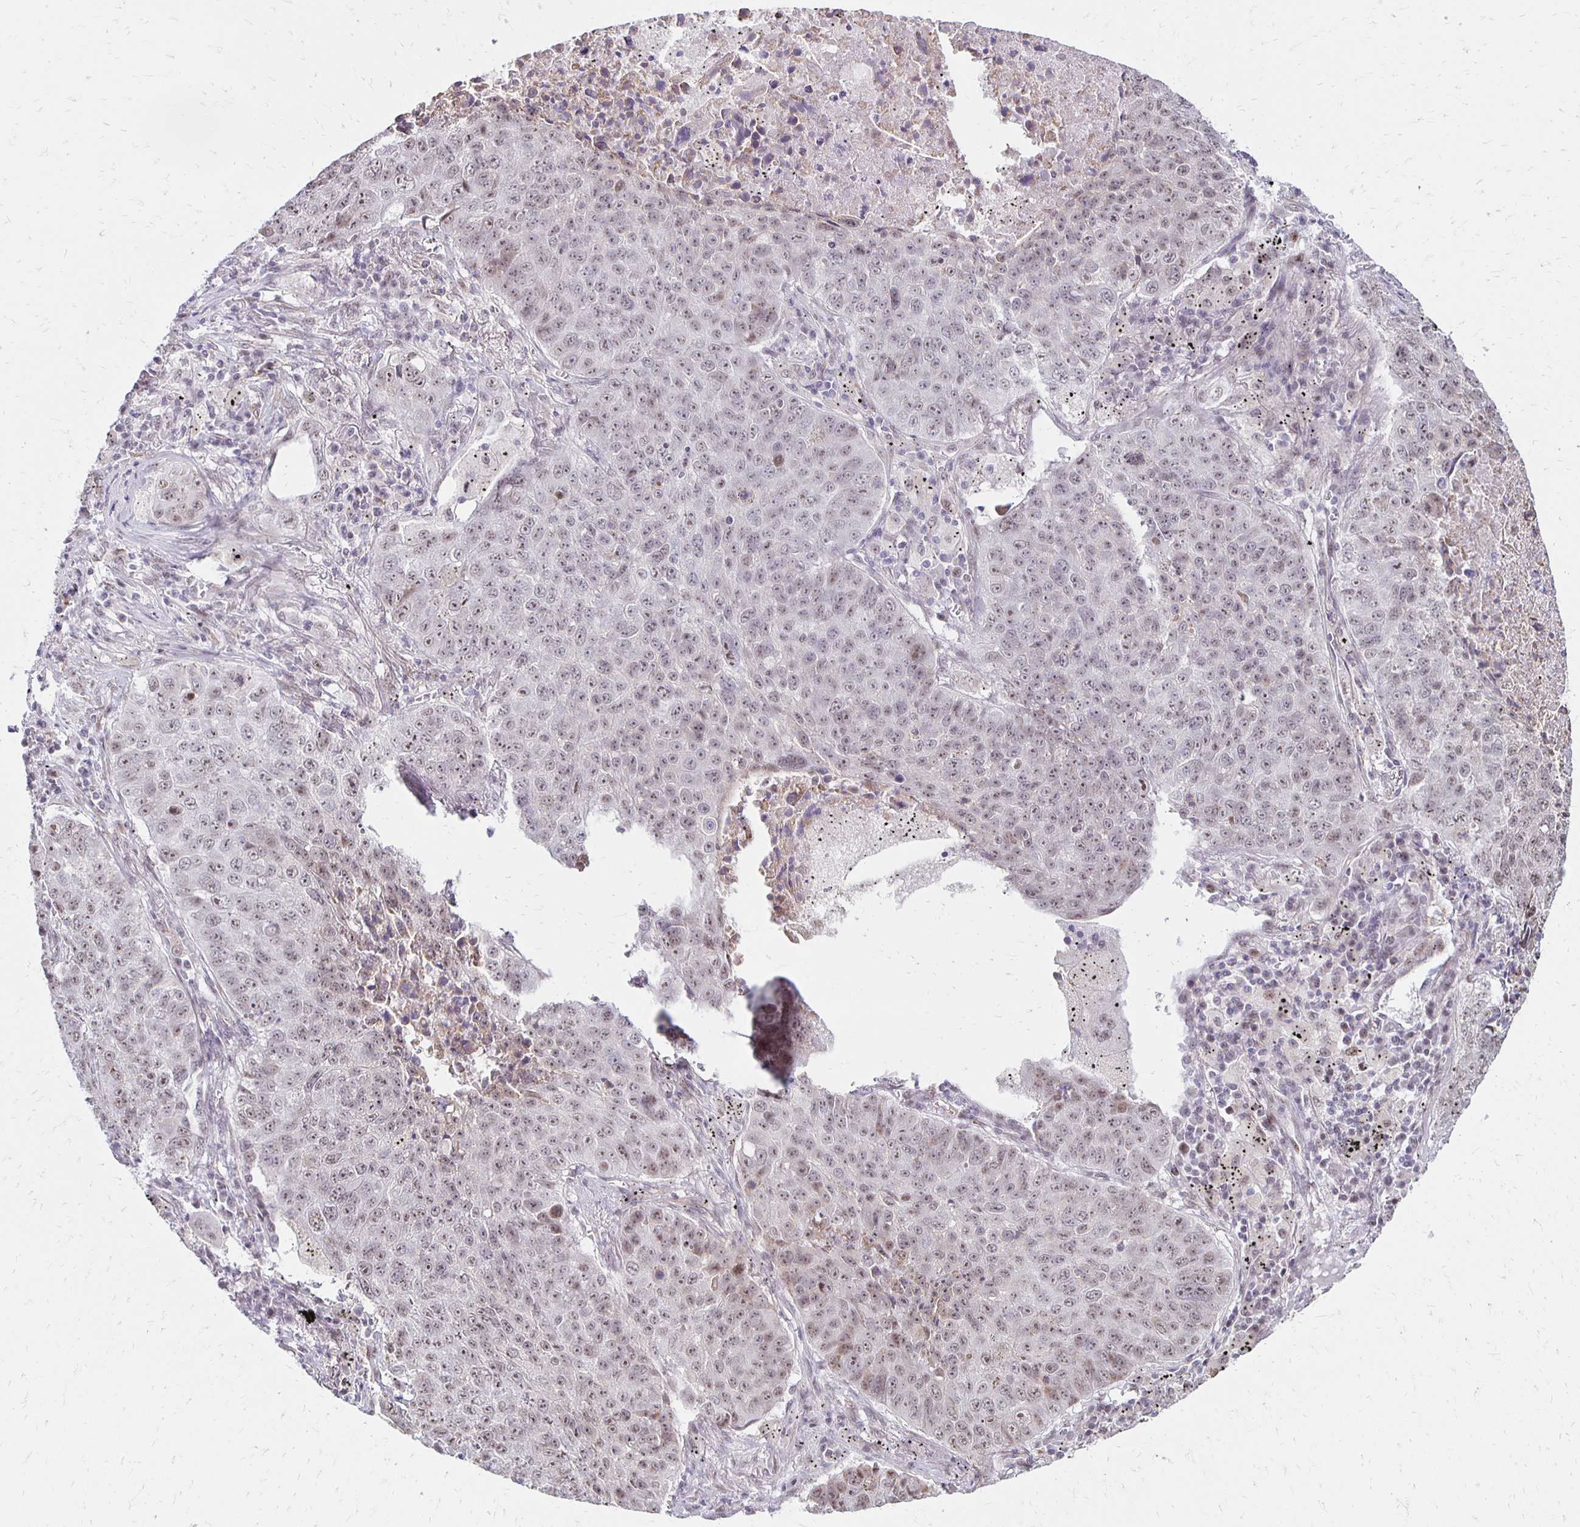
{"staining": {"intensity": "weak", "quantity": "25%-75%", "location": "nuclear"}, "tissue": "lung cancer", "cell_type": "Tumor cells", "image_type": "cancer", "snomed": [{"axis": "morphology", "description": "Normal morphology"}, {"axis": "morphology", "description": "Aneuploidy"}, {"axis": "morphology", "description": "Squamous cell carcinoma, NOS"}, {"axis": "topography", "description": "Lymph node"}, {"axis": "topography", "description": "Lung"}], "caption": "This is an image of immunohistochemistry (IHC) staining of lung aneuploidy, which shows weak positivity in the nuclear of tumor cells.", "gene": "DAGLA", "patient": {"sex": "female", "age": 76}}